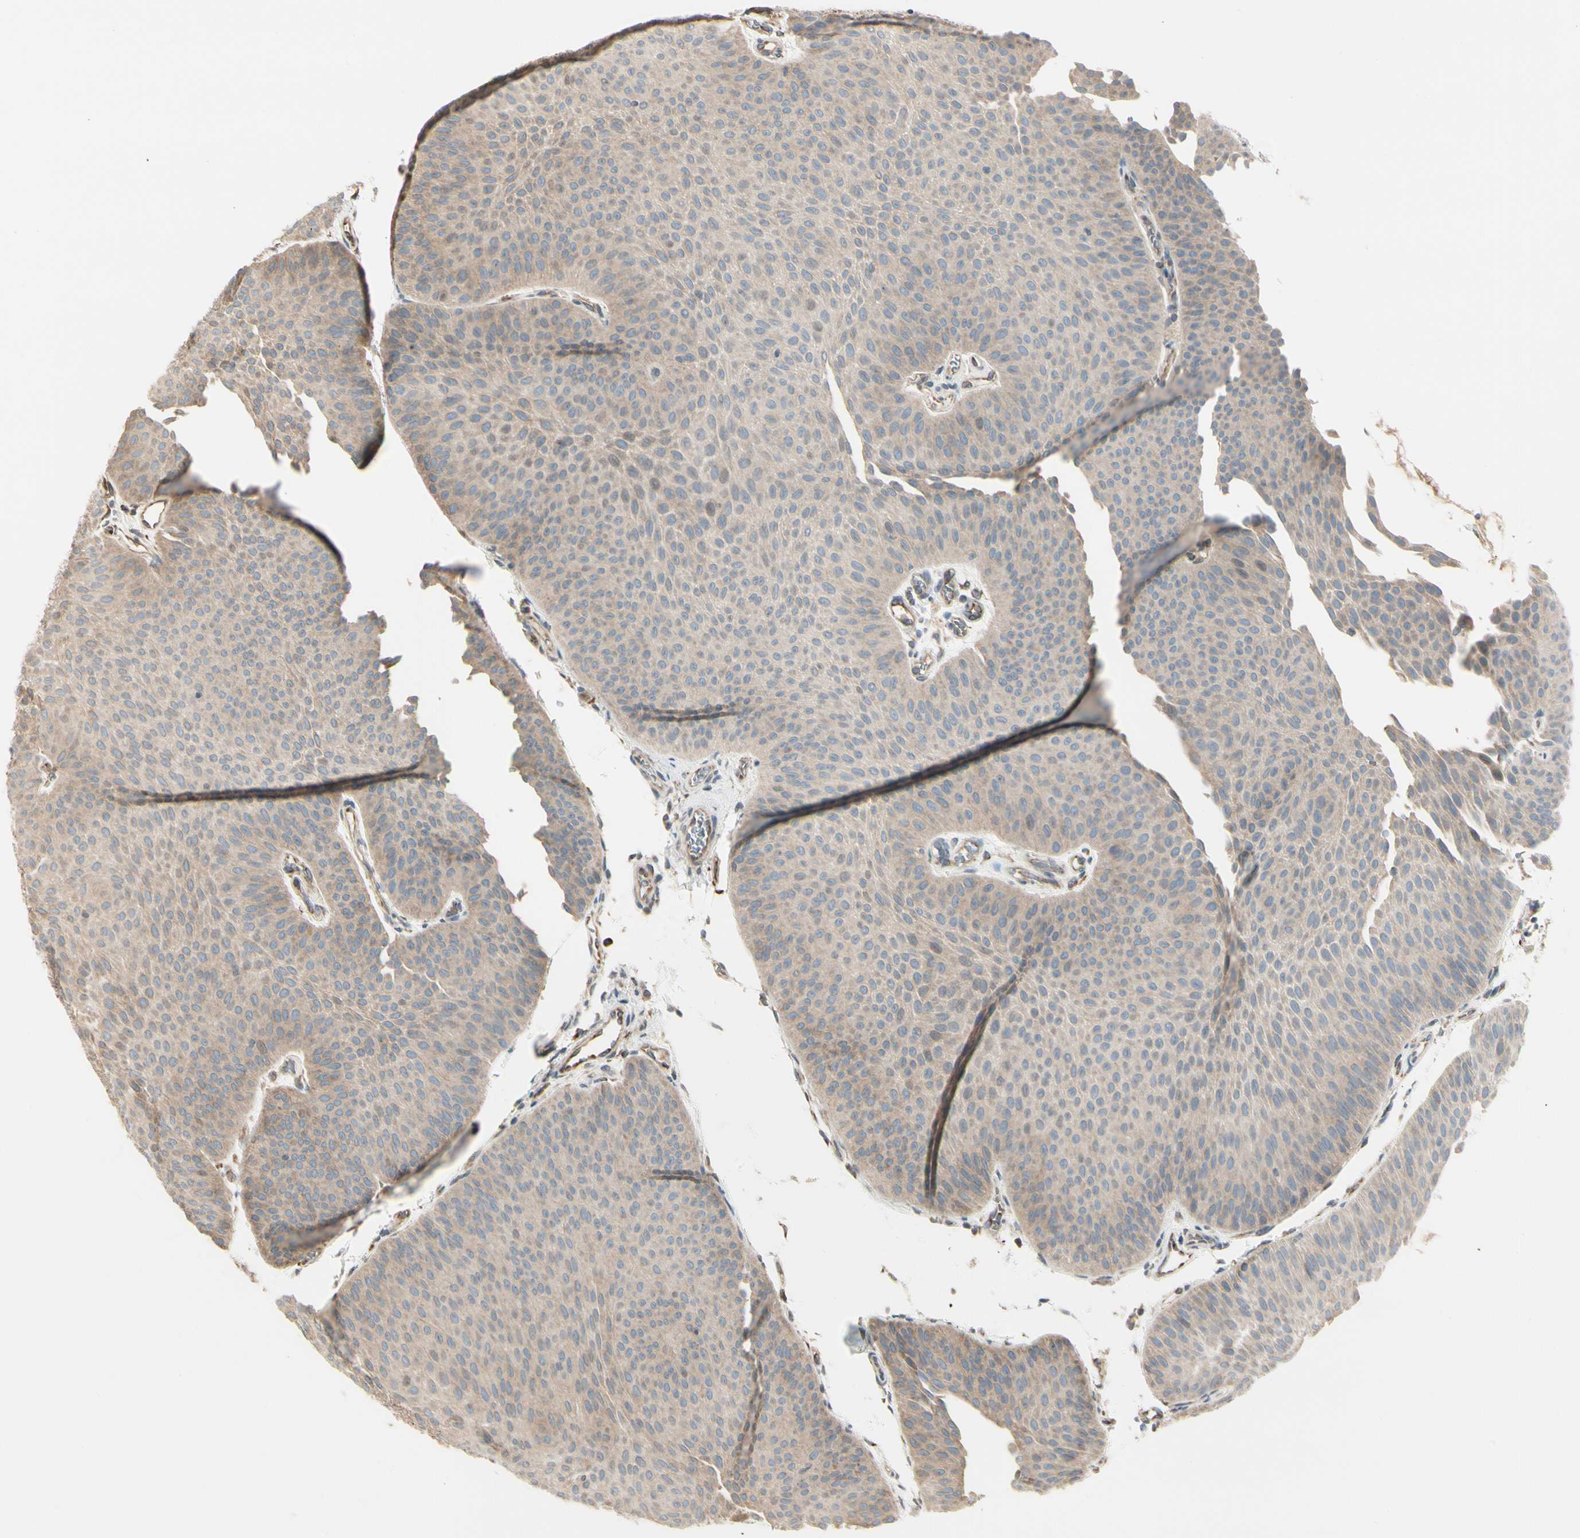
{"staining": {"intensity": "weak", "quantity": ">75%", "location": "cytoplasmic/membranous"}, "tissue": "urothelial cancer", "cell_type": "Tumor cells", "image_type": "cancer", "snomed": [{"axis": "morphology", "description": "Urothelial carcinoma, Low grade"}, {"axis": "topography", "description": "Urinary bladder"}], "caption": "Human urothelial cancer stained for a protein (brown) demonstrates weak cytoplasmic/membranous positive positivity in approximately >75% of tumor cells.", "gene": "NUCB2", "patient": {"sex": "female", "age": 60}}